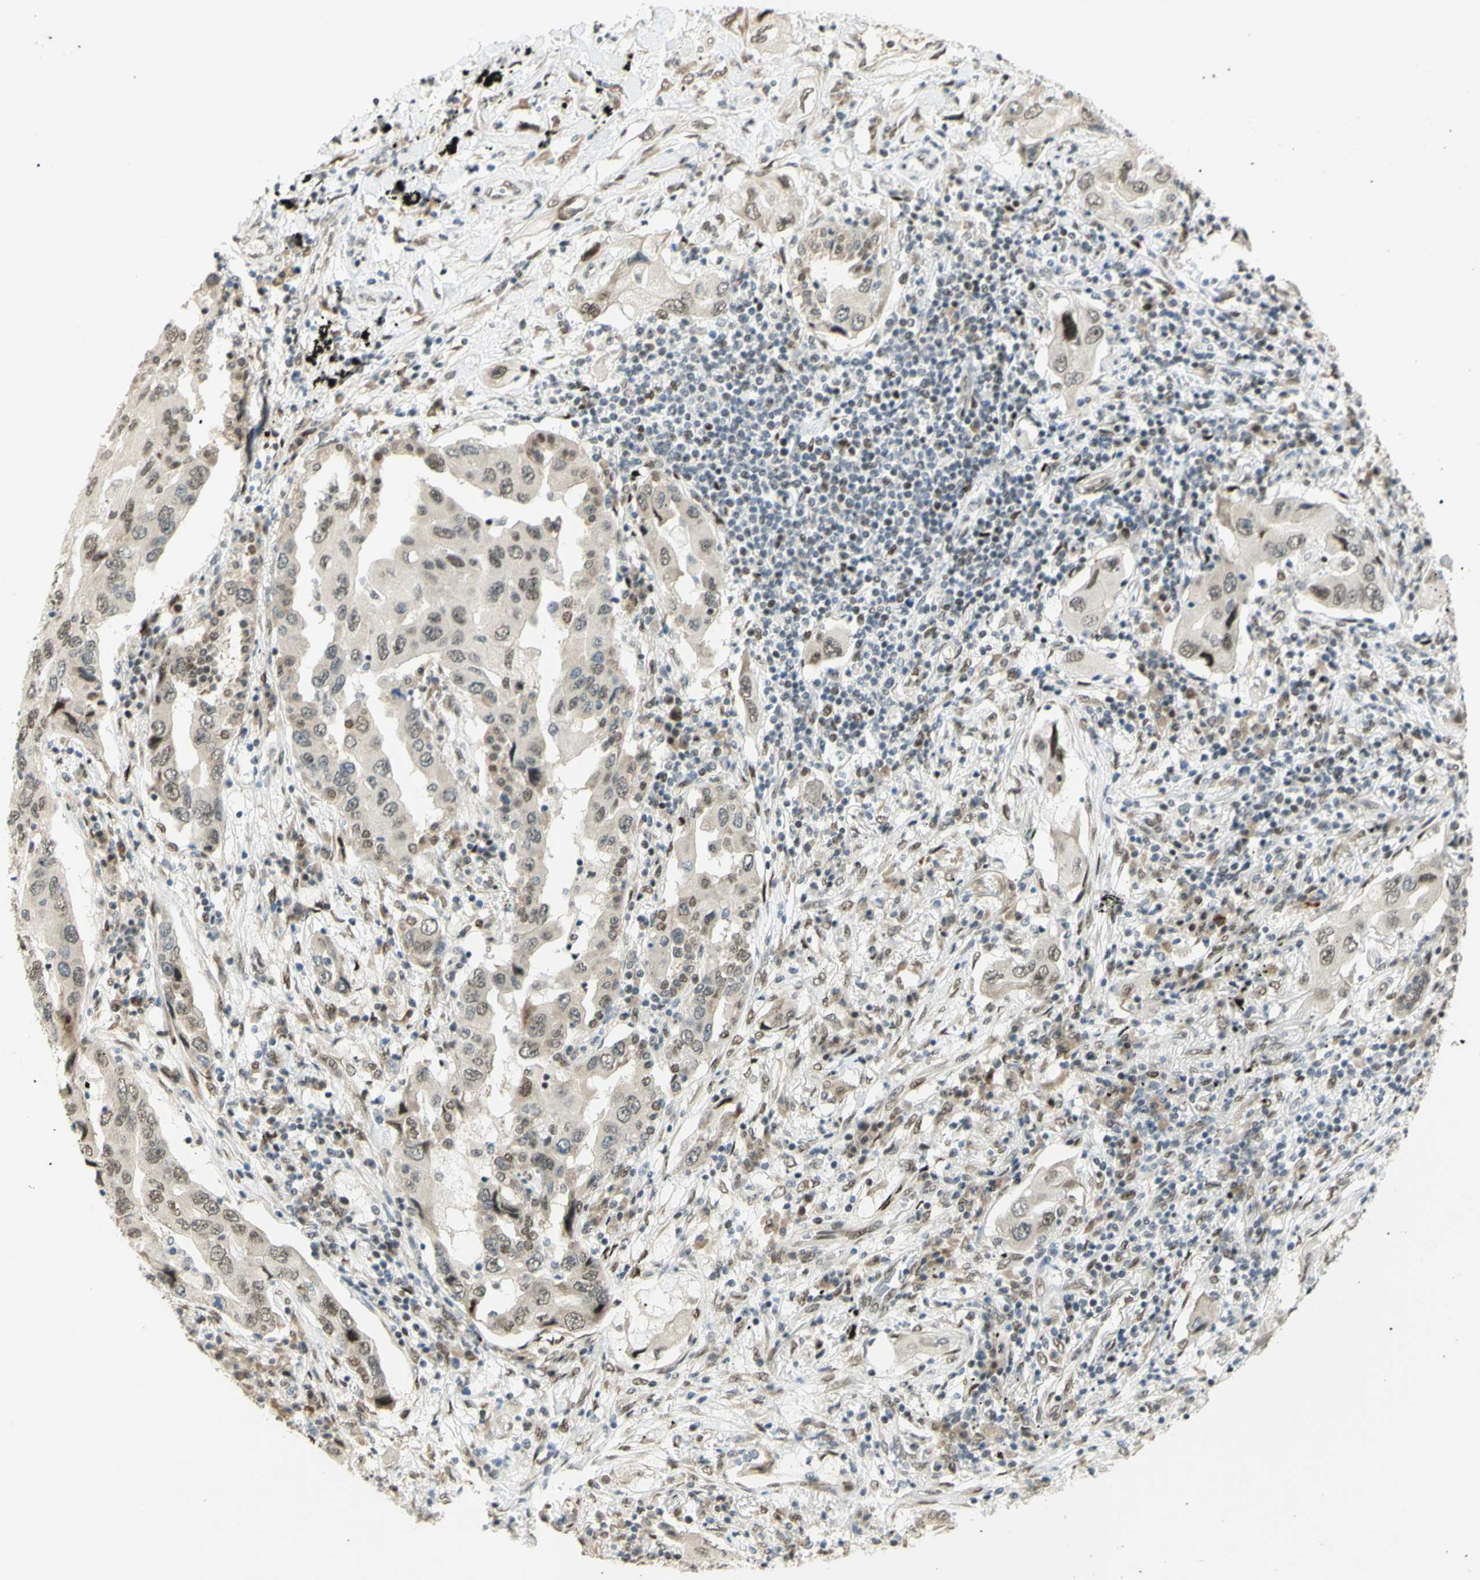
{"staining": {"intensity": "moderate", "quantity": ">75%", "location": "nuclear"}, "tissue": "lung cancer", "cell_type": "Tumor cells", "image_type": "cancer", "snomed": [{"axis": "morphology", "description": "Adenocarcinoma, NOS"}, {"axis": "topography", "description": "Lung"}], "caption": "A histopathology image of human lung cancer (adenocarcinoma) stained for a protein reveals moderate nuclear brown staining in tumor cells. (DAB = brown stain, brightfield microscopy at high magnification).", "gene": "DDX1", "patient": {"sex": "female", "age": 65}}